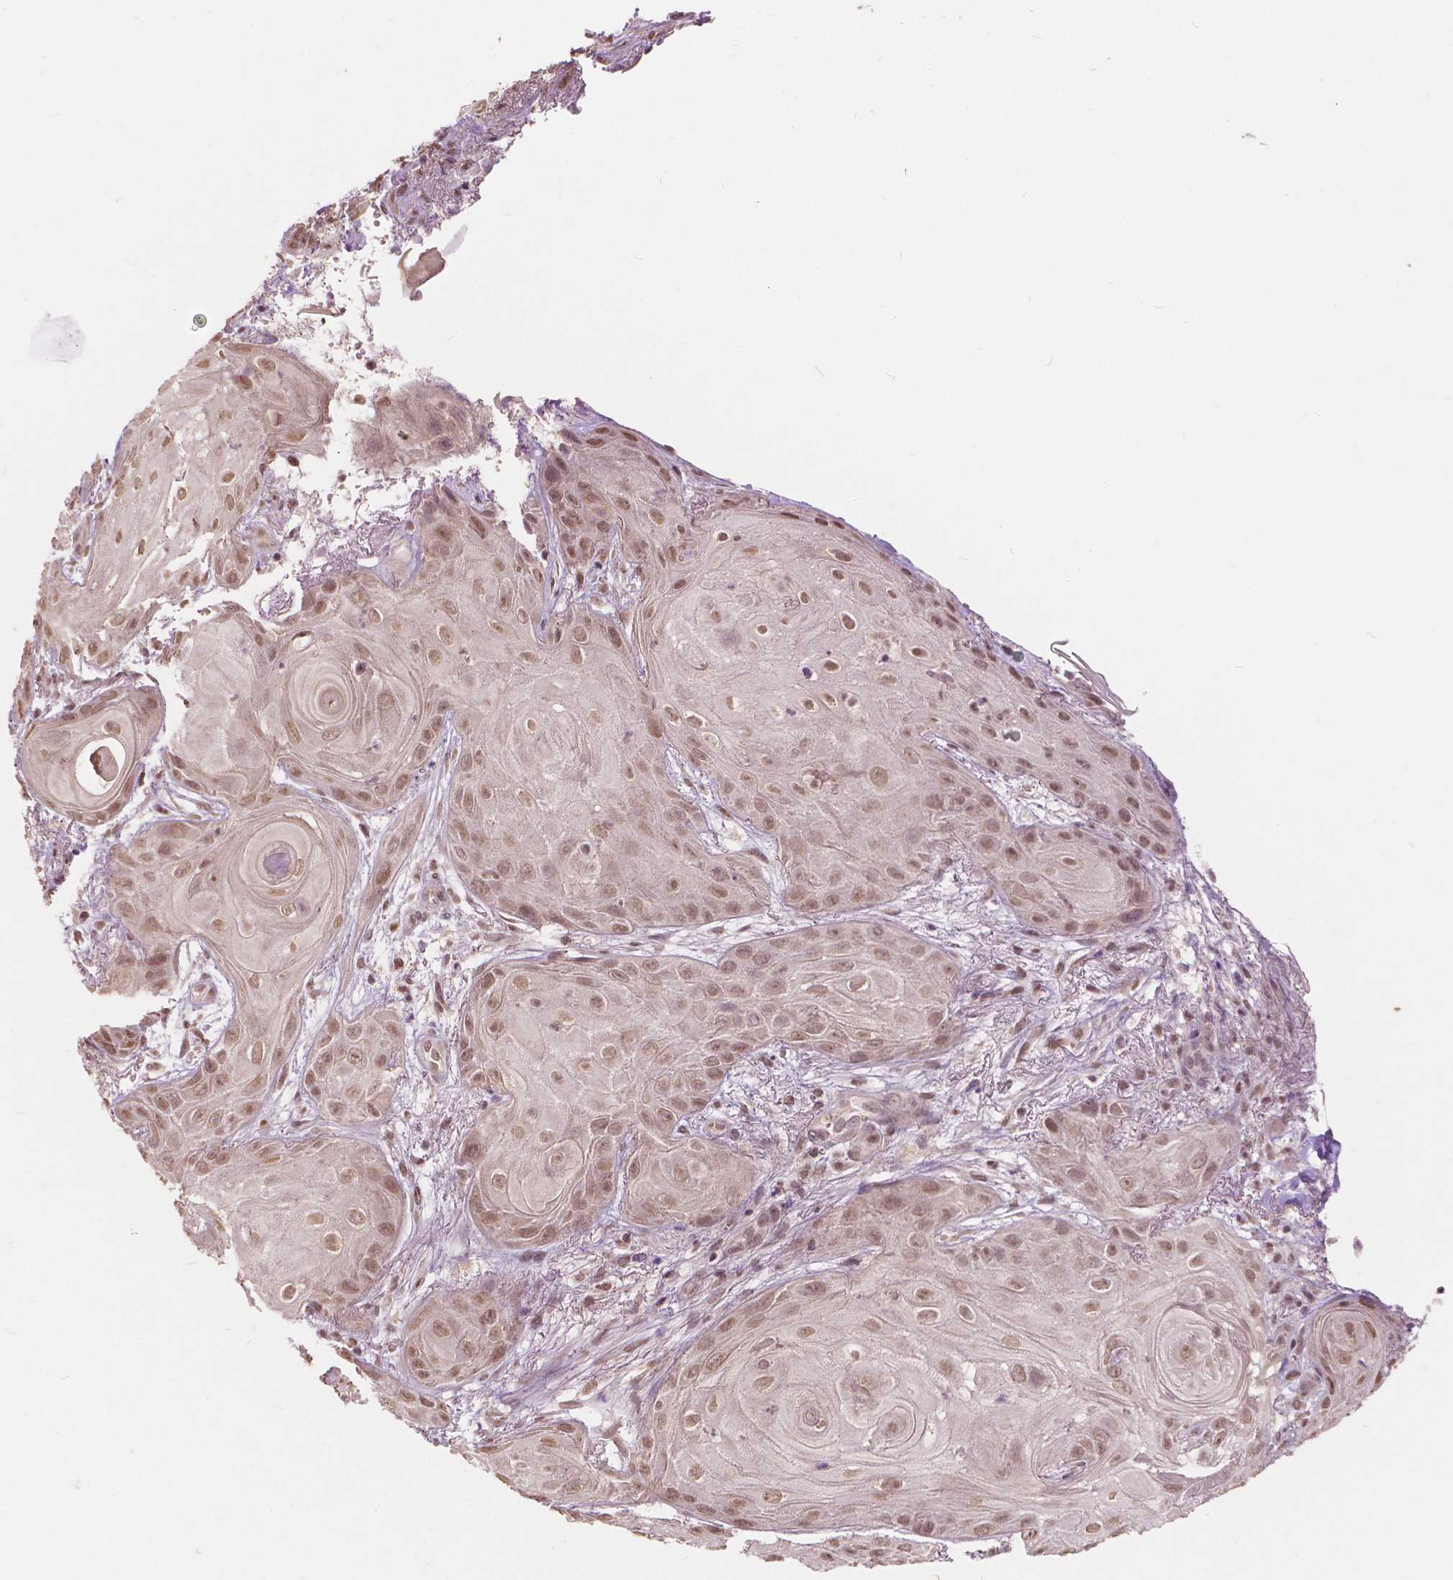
{"staining": {"intensity": "moderate", "quantity": ">75%", "location": "nuclear"}, "tissue": "skin cancer", "cell_type": "Tumor cells", "image_type": "cancer", "snomed": [{"axis": "morphology", "description": "Squamous cell carcinoma, NOS"}, {"axis": "topography", "description": "Skin"}], "caption": "About >75% of tumor cells in human squamous cell carcinoma (skin) reveal moderate nuclear protein staining as visualized by brown immunohistochemical staining.", "gene": "HOXA10", "patient": {"sex": "male", "age": 62}}